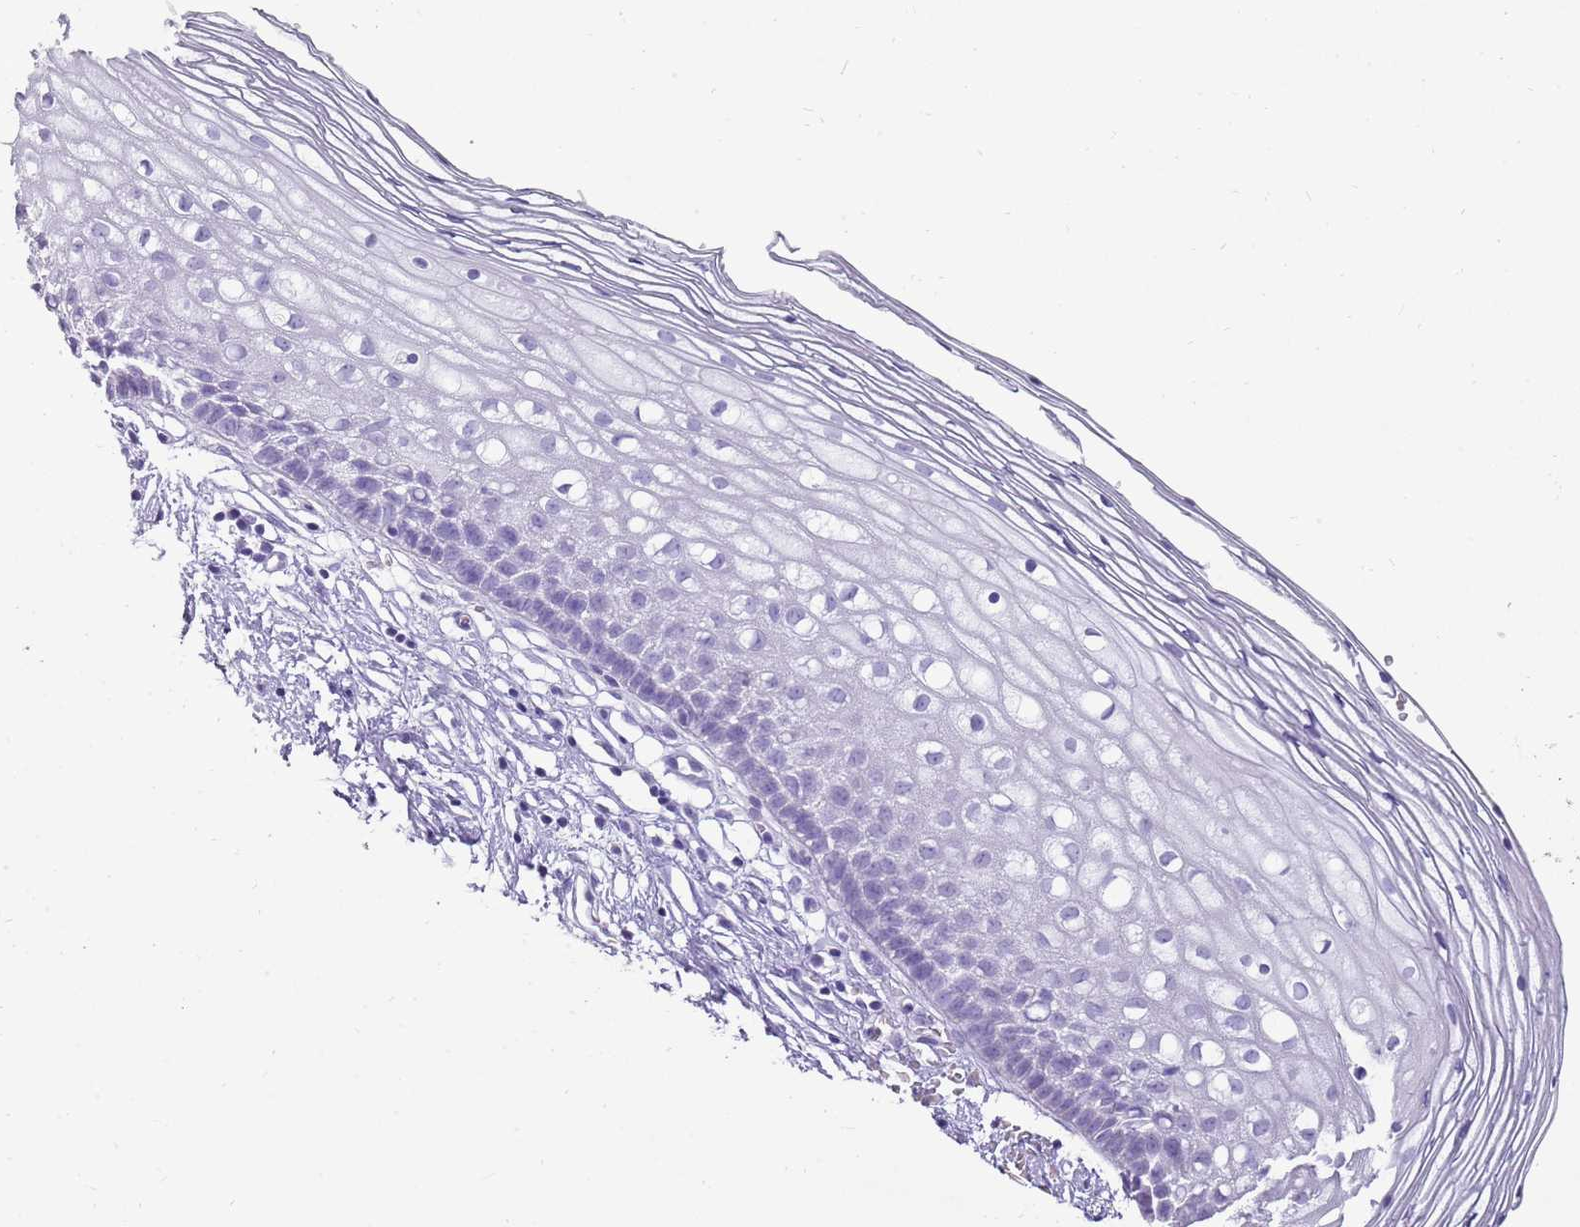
{"staining": {"intensity": "negative", "quantity": "none", "location": "none"}, "tissue": "cervix", "cell_type": "Glandular cells", "image_type": "normal", "snomed": [{"axis": "morphology", "description": "Normal tissue, NOS"}, {"axis": "topography", "description": "Cervix"}], "caption": "This is an immunohistochemistry image of benign cervix. There is no expression in glandular cells.", "gene": "ENSG00000271254", "patient": {"sex": "female", "age": 27}}